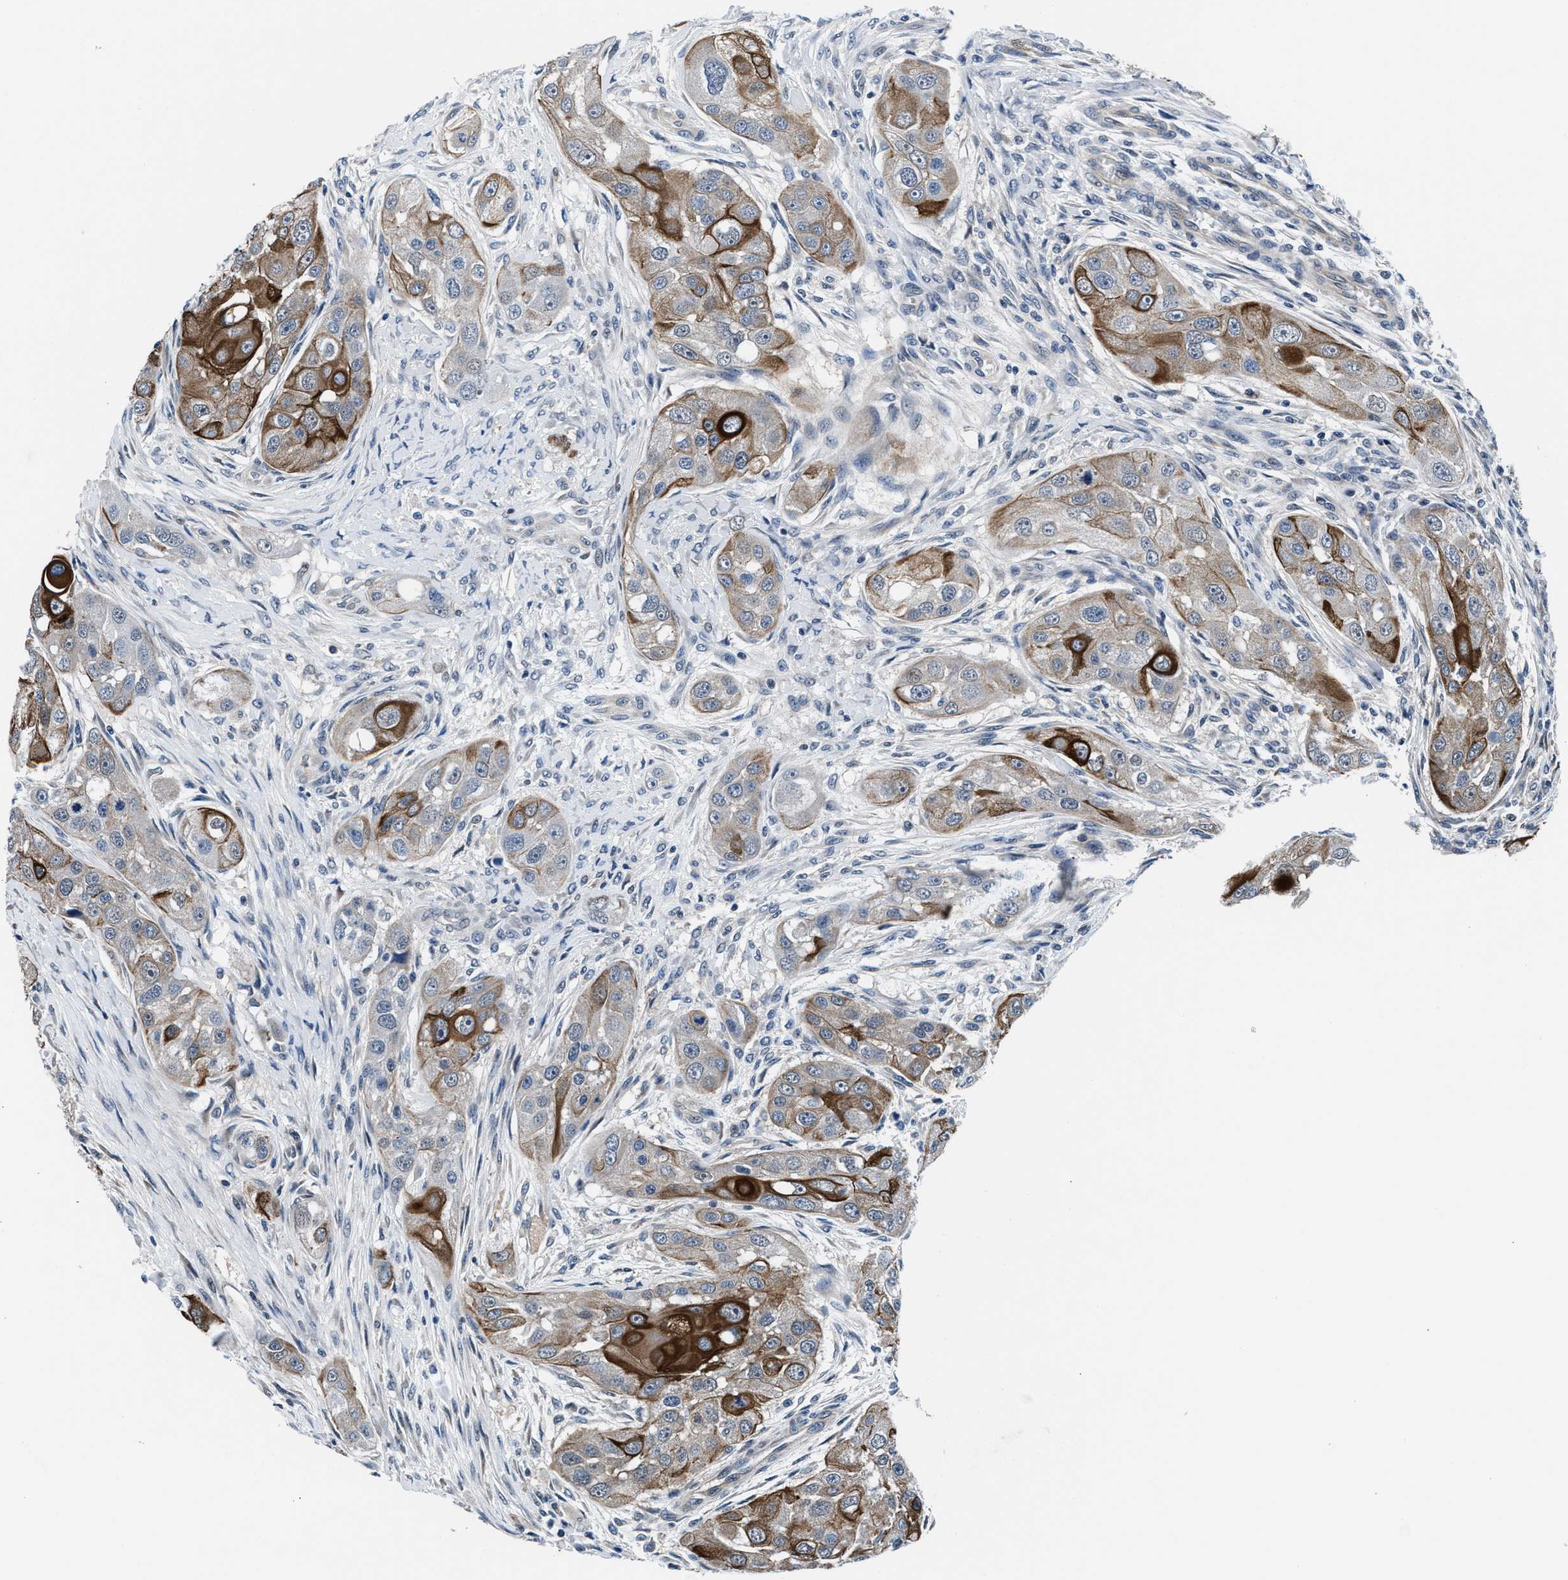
{"staining": {"intensity": "strong", "quantity": "<25%", "location": "cytoplasmic/membranous"}, "tissue": "head and neck cancer", "cell_type": "Tumor cells", "image_type": "cancer", "snomed": [{"axis": "morphology", "description": "Normal tissue, NOS"}, {"axis": "morphology", "description": "Squamous cell carcinoma, NOS"}, {"axis": "topography", "description": "Skeletal muscle"}, {"axis": "topography", "description": "Head-Neck"}], "caption": "This is an image of immunohistochemistry staining of squamous cell carcinoma (head and neck), which shows strong staining in the cytoplasmic/membranous of tumor cells.", "gene": "PRPSAP2", "patient": {"sex": "male", "age": 51}}